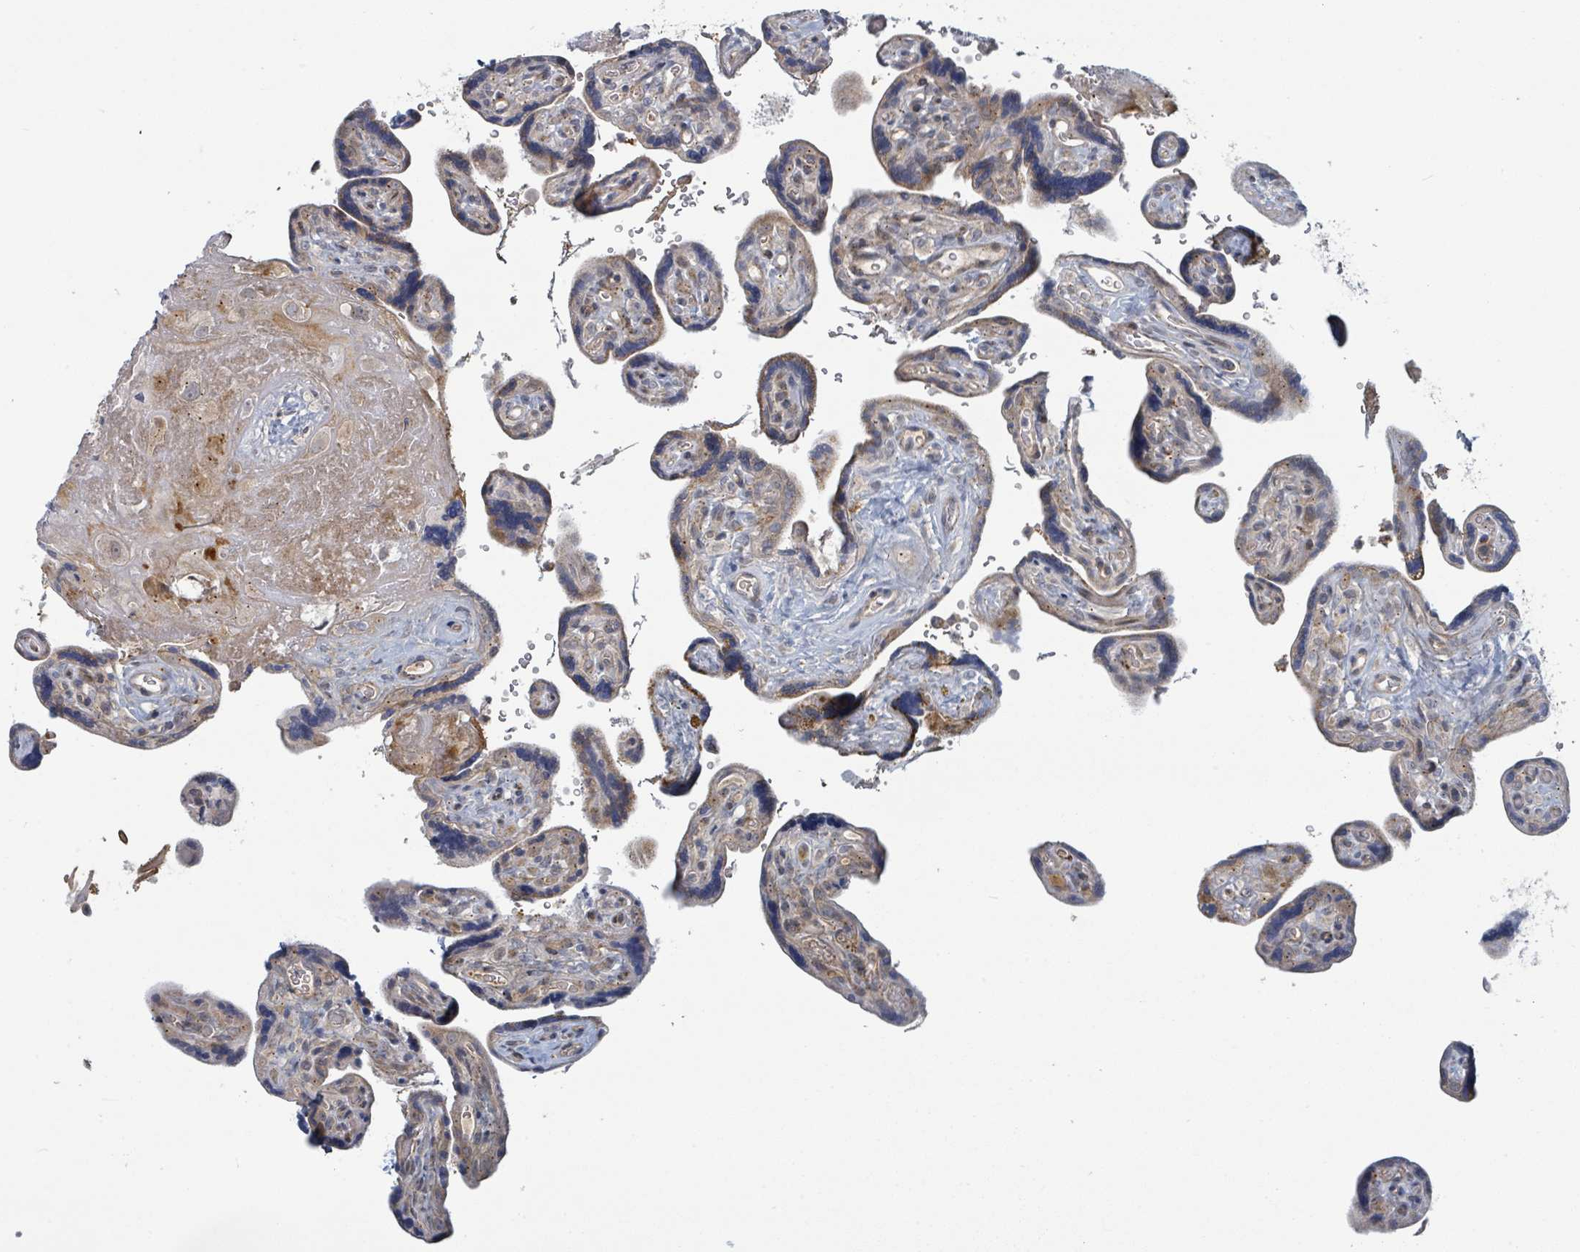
{"staining": {"intensity": "weak", "quantity": "<25%", "location": "cytoplasmic/membranous,nuclear"}, "tissue": "placenta", "cell_type": "Decidual cells", "image_type": "normal", "snomed": [{"axis": "morphology", "description": "Normal tissue, NOS"}, {"axis": "topography", "description": "Placenta"}], "caption": "Immunohistochemical staining of normal human placenta shows no significant staining in decidual cells. Brightfield microscopy of immunohistochemistry (IHC) stained with DAB (brown) and hematoxylin (blue), captured at high magnification.", "gene": "COL5A3", "patient": {"sex": "female", "age": 39}}